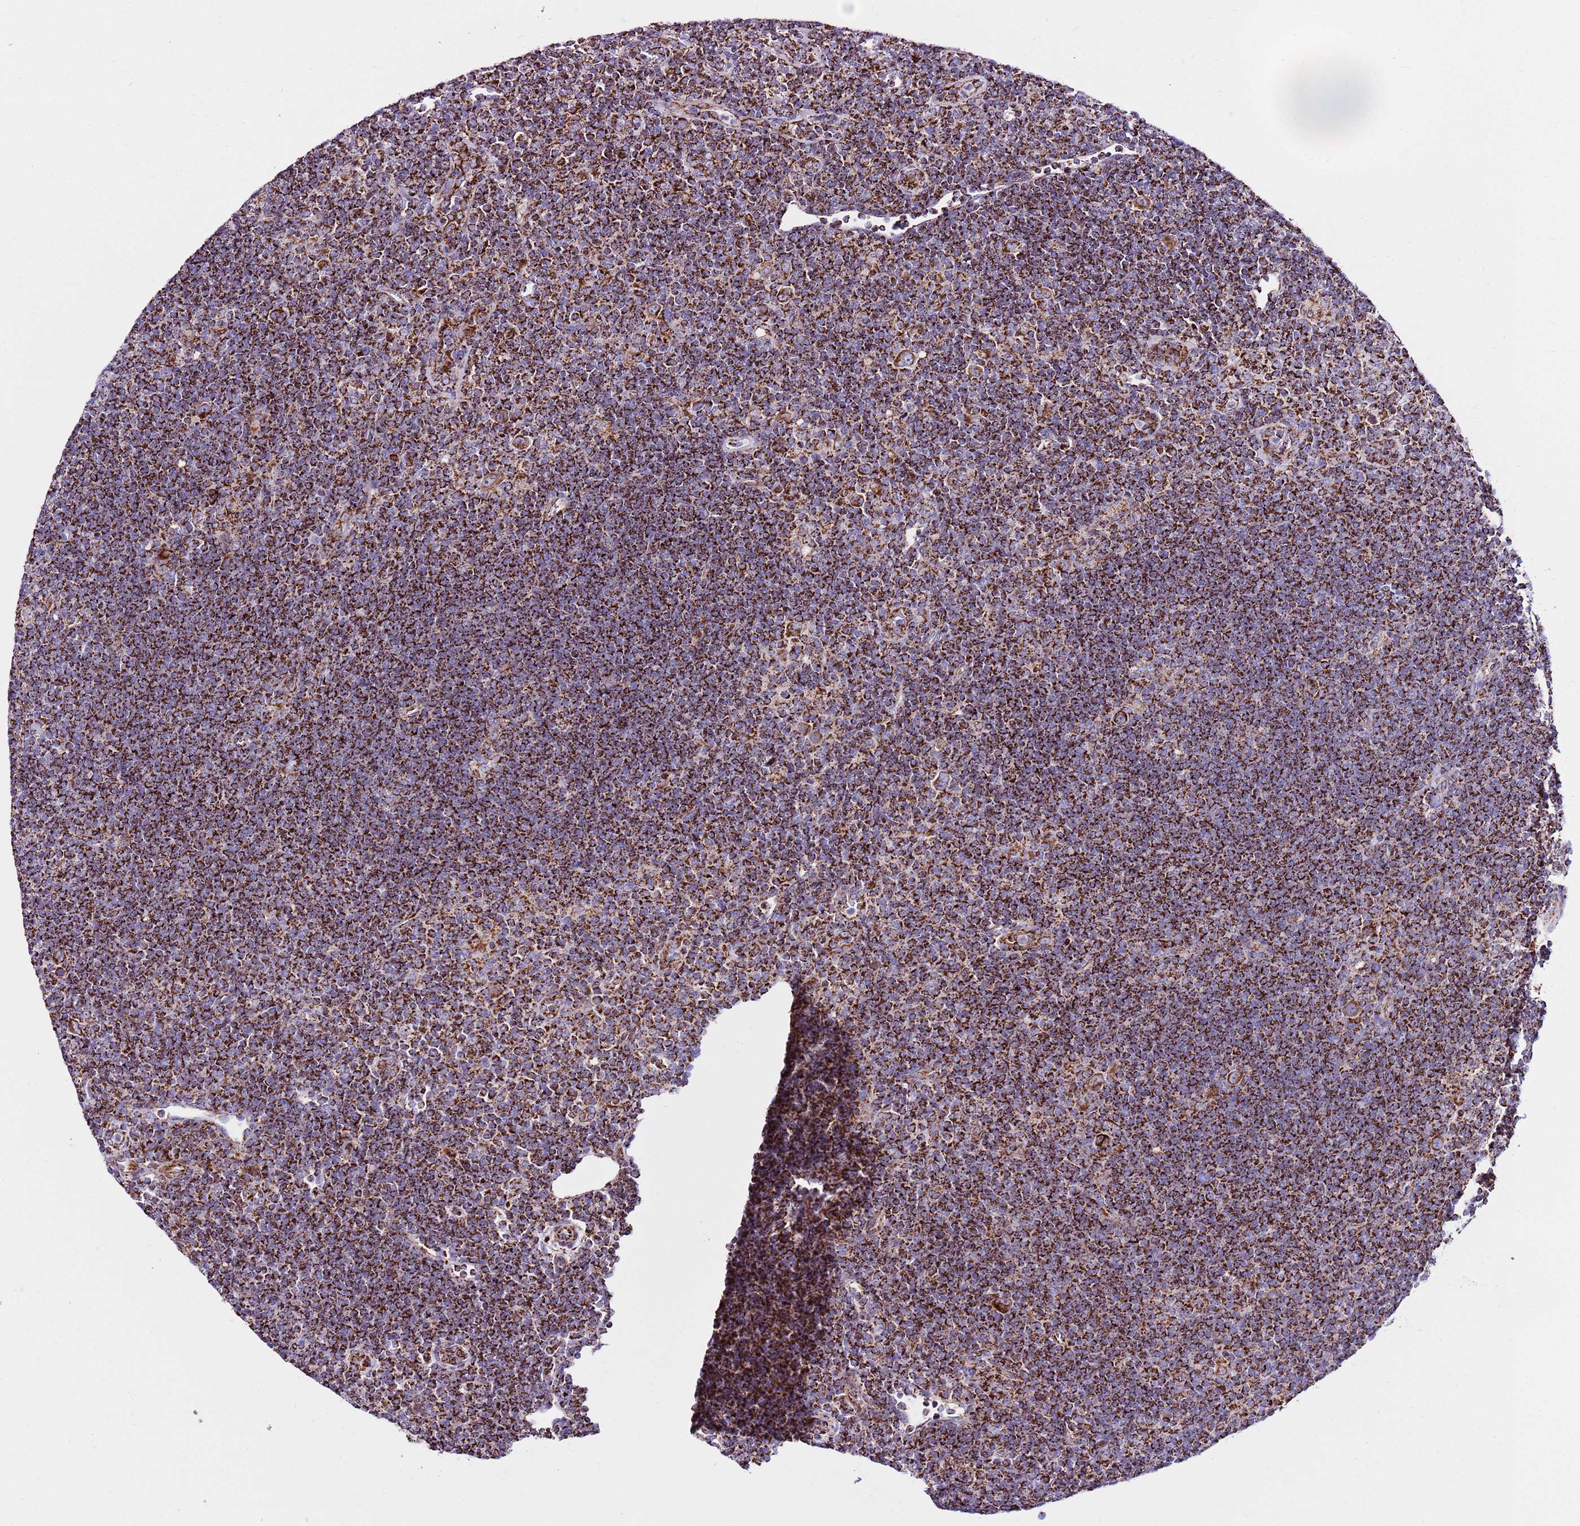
{"staining": {"intensity": "moderate", "quantity": ">75%", "location": "cytoplasmic/membranous"}, "tissue": "lymphoma", "cell_type": "Tumor cells", "image_type": "cancer", "snomed": [{"axis": "morphology", "description": "Hodgkin's disease, NOS"}, {"axis": "topography", "description": "Lymph node"}], "caption": "The micrograph demonstrates immunohistochemical staining of Hodgkin's disease. There is moderate cytoplasmic/membranous positivity is present in approximately >75% of tumor cells.", "gene": "HECTD4", "patient": {"sex": "female", "age": 57}}